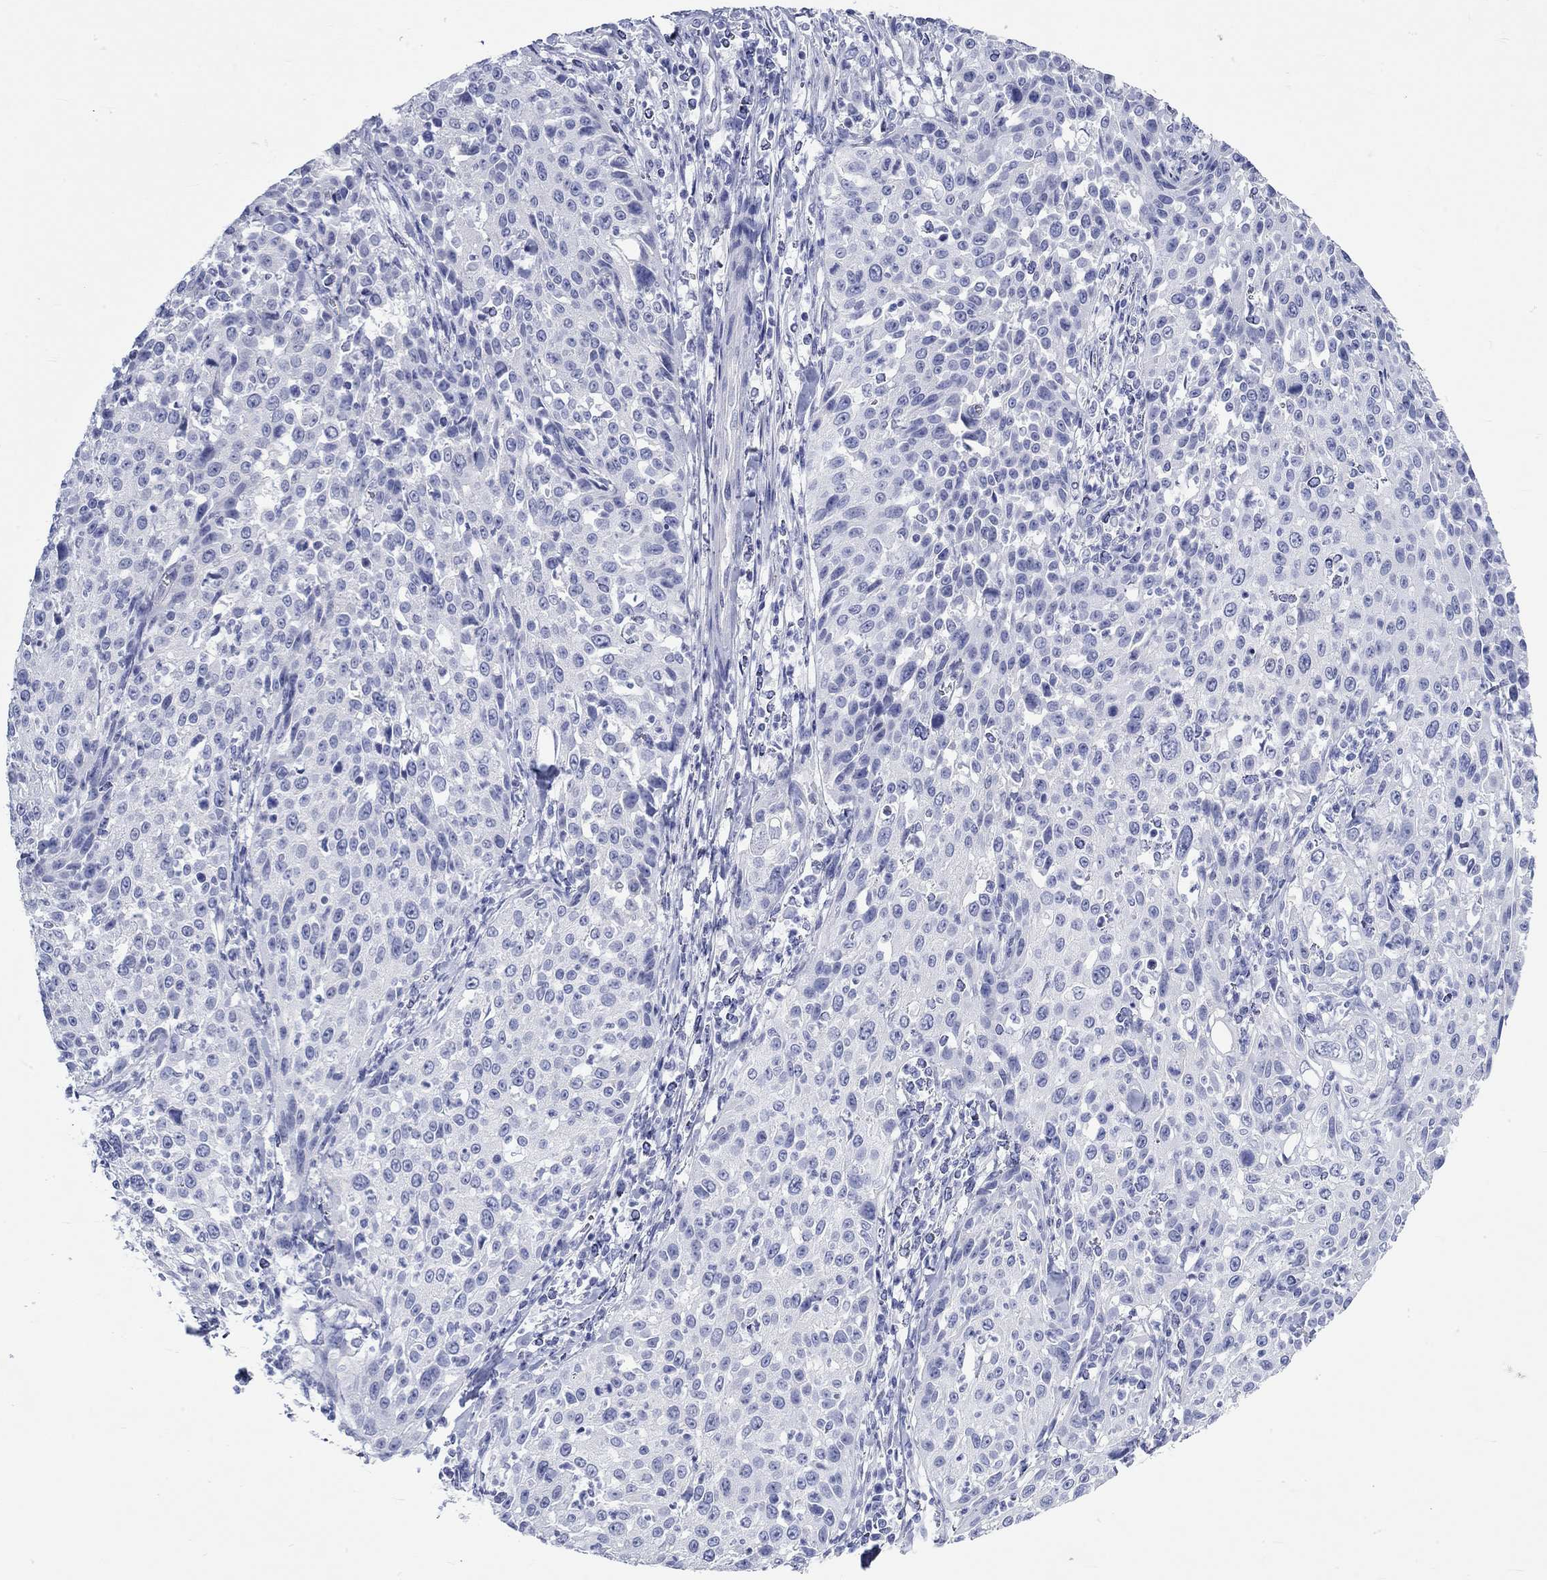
{"staining": {"intensity": "negative", "quantity": "none", "location": "none"}, "tissue": "cervical cancer", "cell_type": "Tumor cells", "image_type": "cancer", "snomed": [{"axis": "morphology", "description": "Squamous cell carcinoma, NOS"}, {"axis": "topography", "description": "Cervix"}], "caption": "A histopathology image of human cervical cancer (squamous cell carcinoma) is negative for staining in tumor cells.", "gene": "SPATA9", "patient": {"sex": "female", "age": 26}}